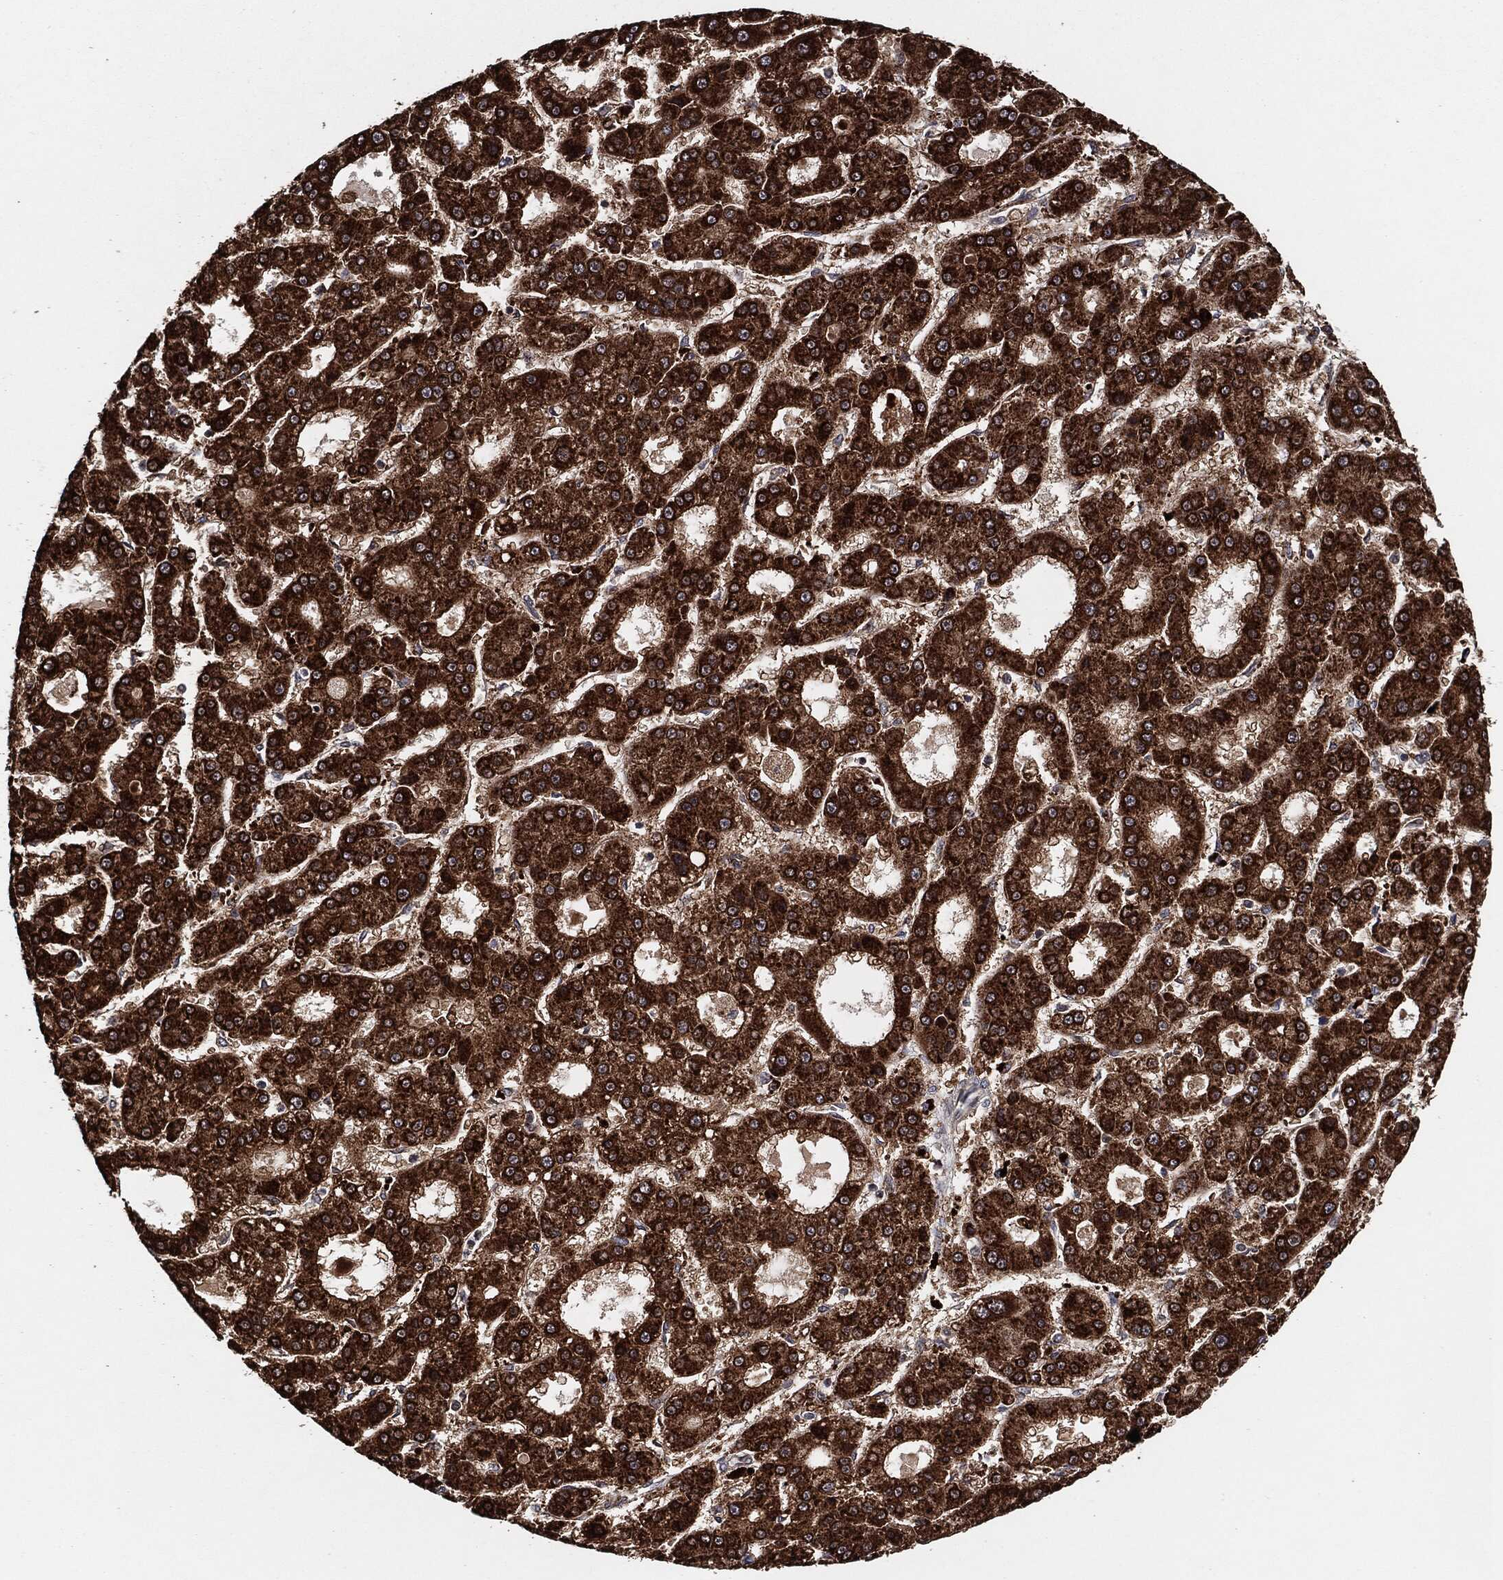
{"staining": {"intensity": "strong", "quantity": ">75%", "location": "cytoplasmic/membranous"}, "tissue": "liver cancer", "cell_type": "Tumor cells", "image_type": "cancer", "snomed": [{"axis": "morphology", "description": "Carcinoma, Hepatocellular, NOS"}, {"axis": "topography", "description": "Liver"}], "caption": "Liver cancer (hepatocellular carcinoma) stained with a protein marker reveals strong staining in tumor cells.", "gene": "BCAR1", "patient": {"sex": "male", "age": 70}}